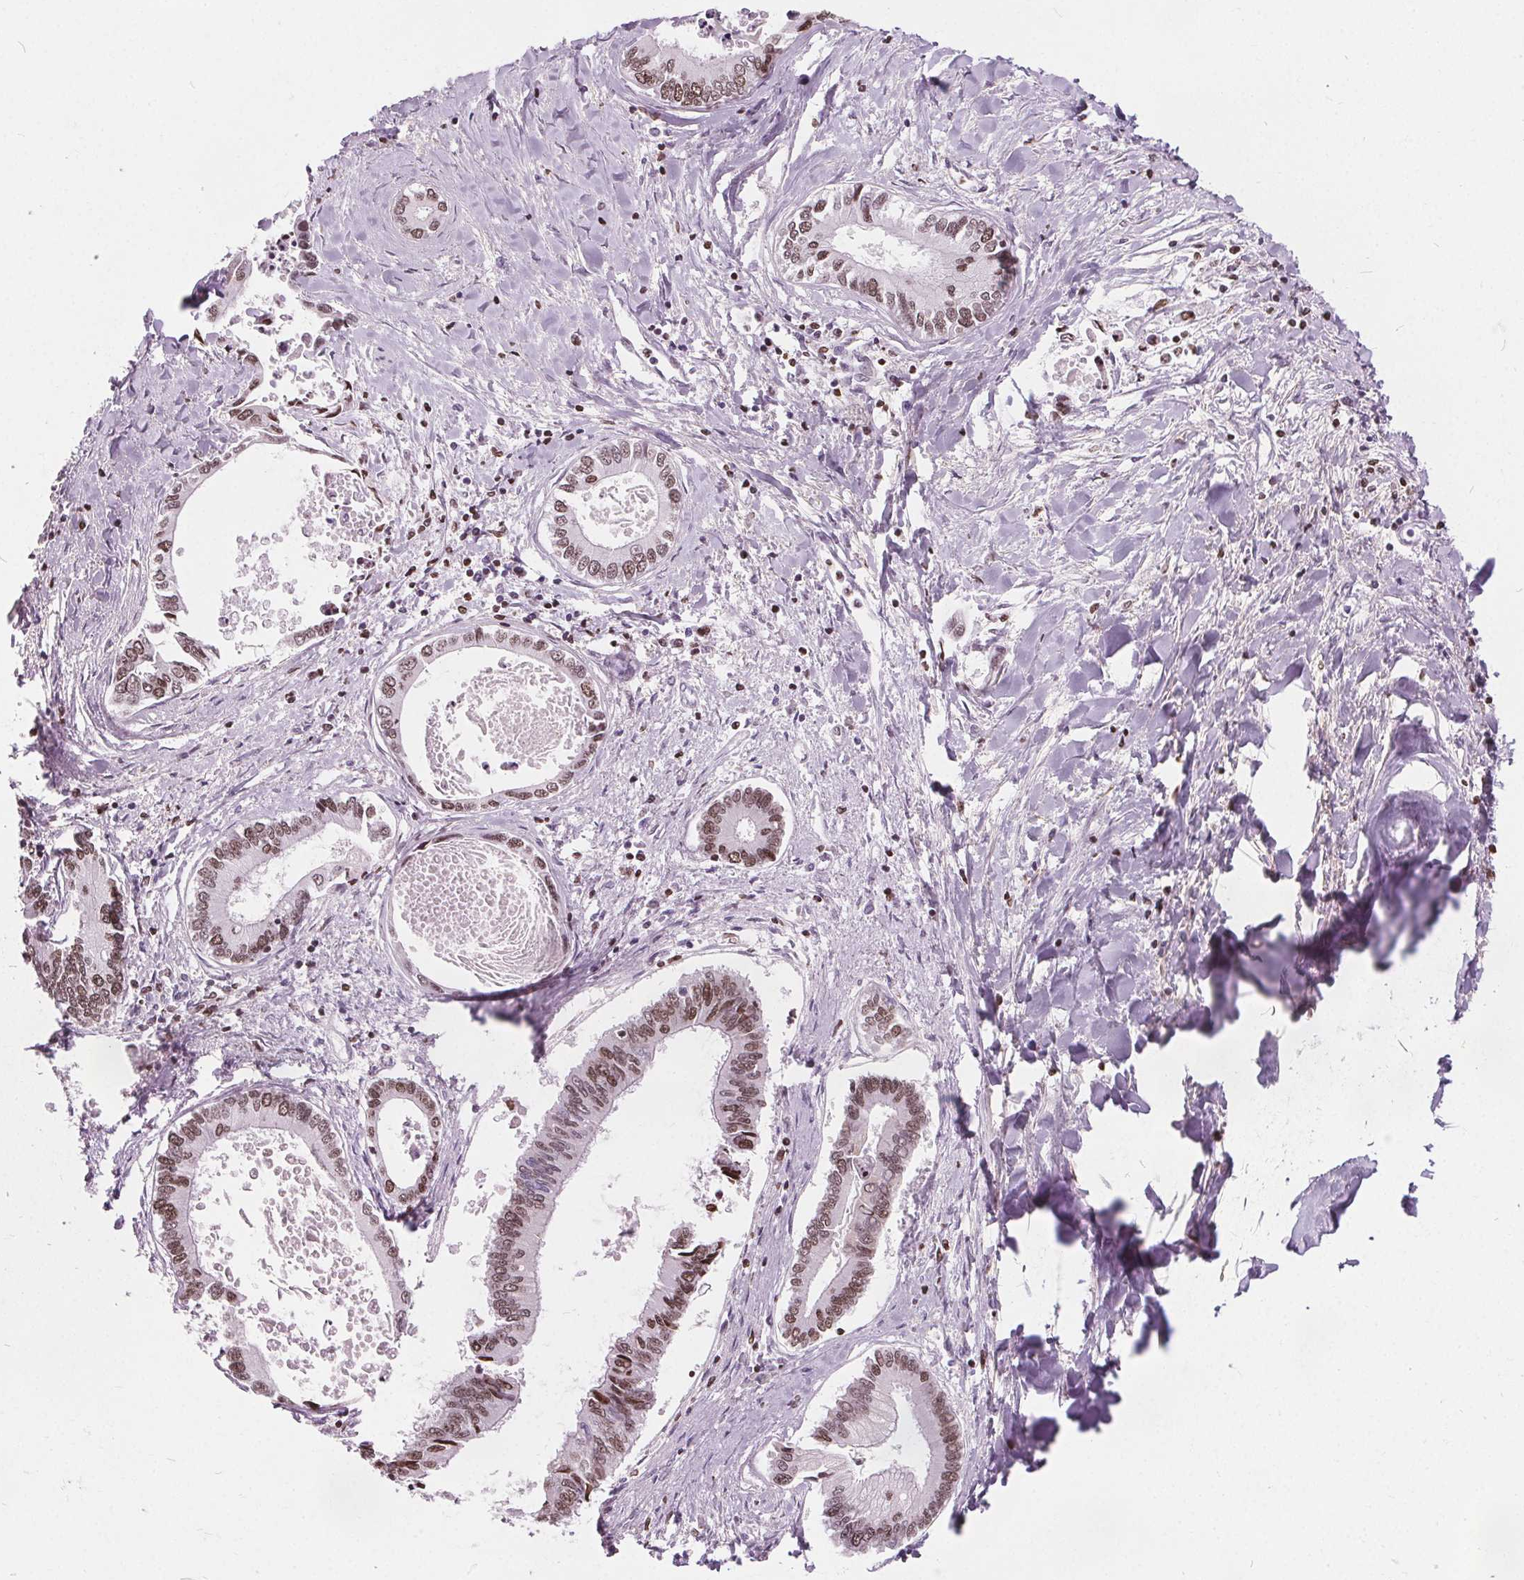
{"staining": {"intensity": "moderate", "quantity": ">75%", "location": "nuclear"}, "tissue": "liver cancer", "cell_type": "Tumor cells", "image_type": "cancer", "snomed": [{"axis": "morphology", "description": "Cholangiocarcinoma"}, {"axis": "topography", "description": "Liver"}], "caption": "Moderate nuclear protein staining is identified in approximately >75% of tumor cells in cholangiocarcinoma (liver).", "gene": "ISLR2", "patient": {"sex": "male", "age": 66}}